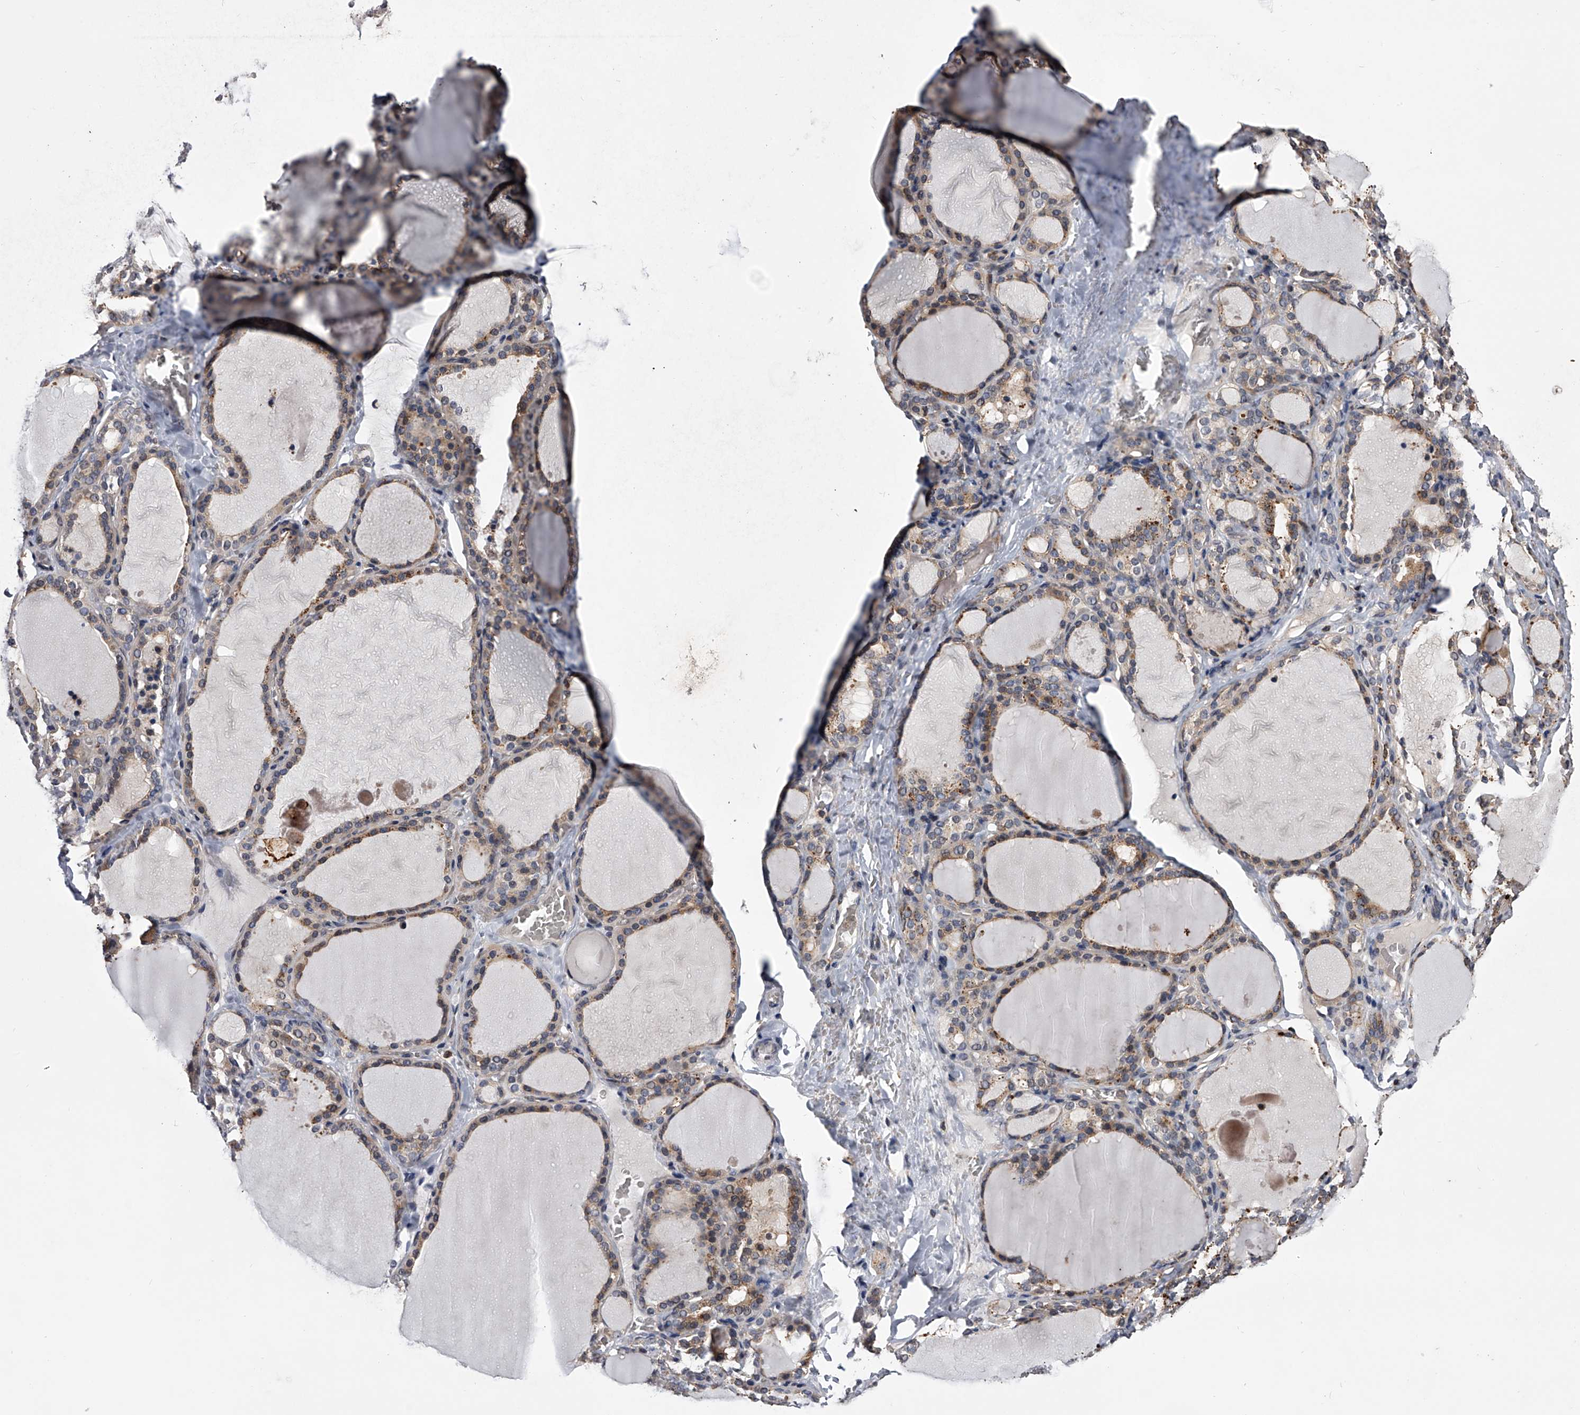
{"staining": {"intensity": "moderate", "quantity": "25%-75%", "location": "cytoplasmic/membranous"}, "tissue": "thyroid gland", "cell_type": "Glandular cells", "image_type": "normal", "snomed": [{"axis": "morphology", "description": "Normal tissue, NOS"}, {"axis": "topography", "description": "Thyroid gland"}], "caption": "Unremarkable thyroid gland exhibits moderate cytoplasmic/membranous staining in approximately 25%-75% of glandular cells, visualized by immunohistochemistry.", "gene": "PAN3", "patient": {"sex": "female", "age": 22}}